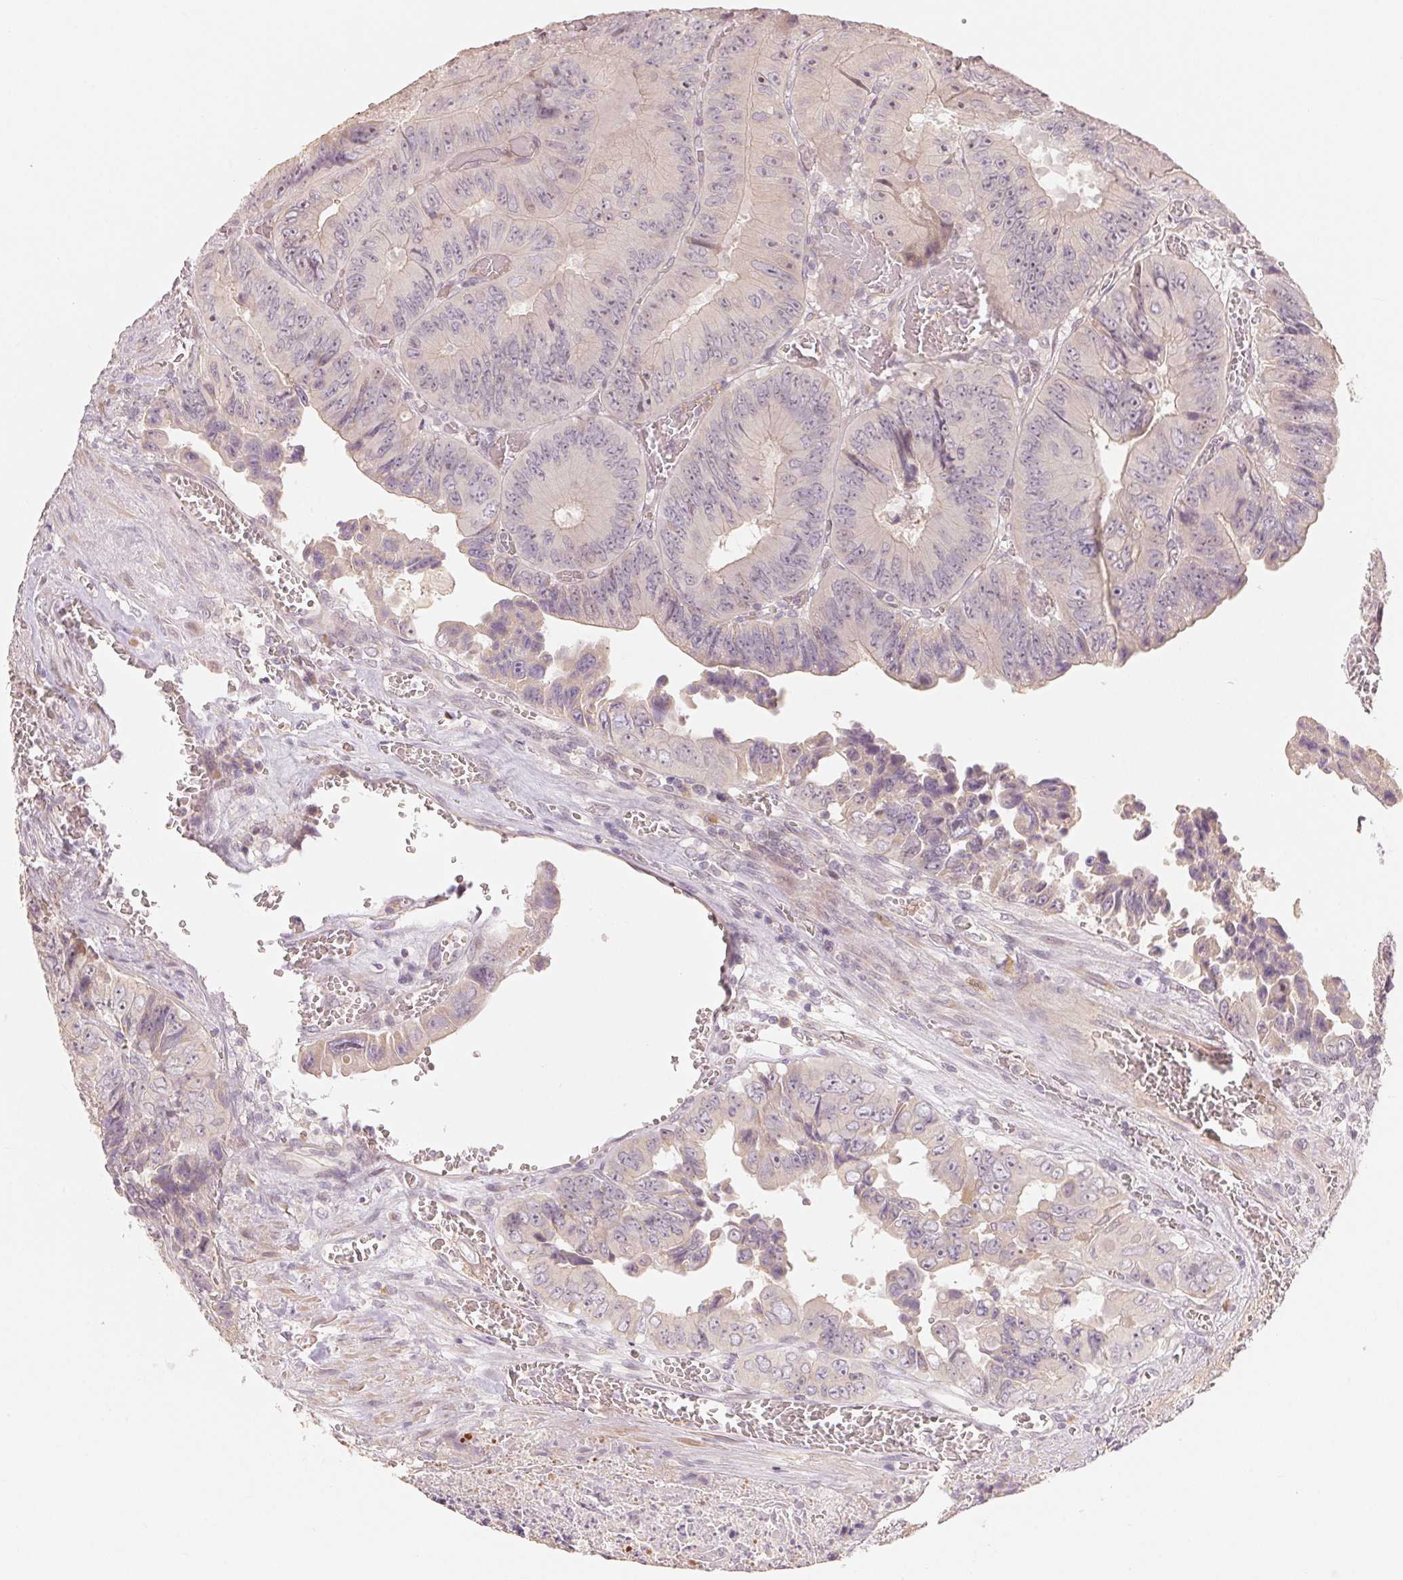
{"staining": {"intensity": "negative", "quantity": "none", "location": "none"}, "tissue": "colorectal cancer", "cell_type": "Tumor cells", "image_type": "cancer", "snomed": [{"axis": "morphology", "description": "Adenocarcinoma, NOS"}, {"axis": "topography", "description": "Colon"}], "caption": "The IHC image has no significant expression in tumor cells of colorectal cancer (adenocarcinoma) tissue.", "gene": "DENND2C", "patient": {"sex": "female", "age": 84}}